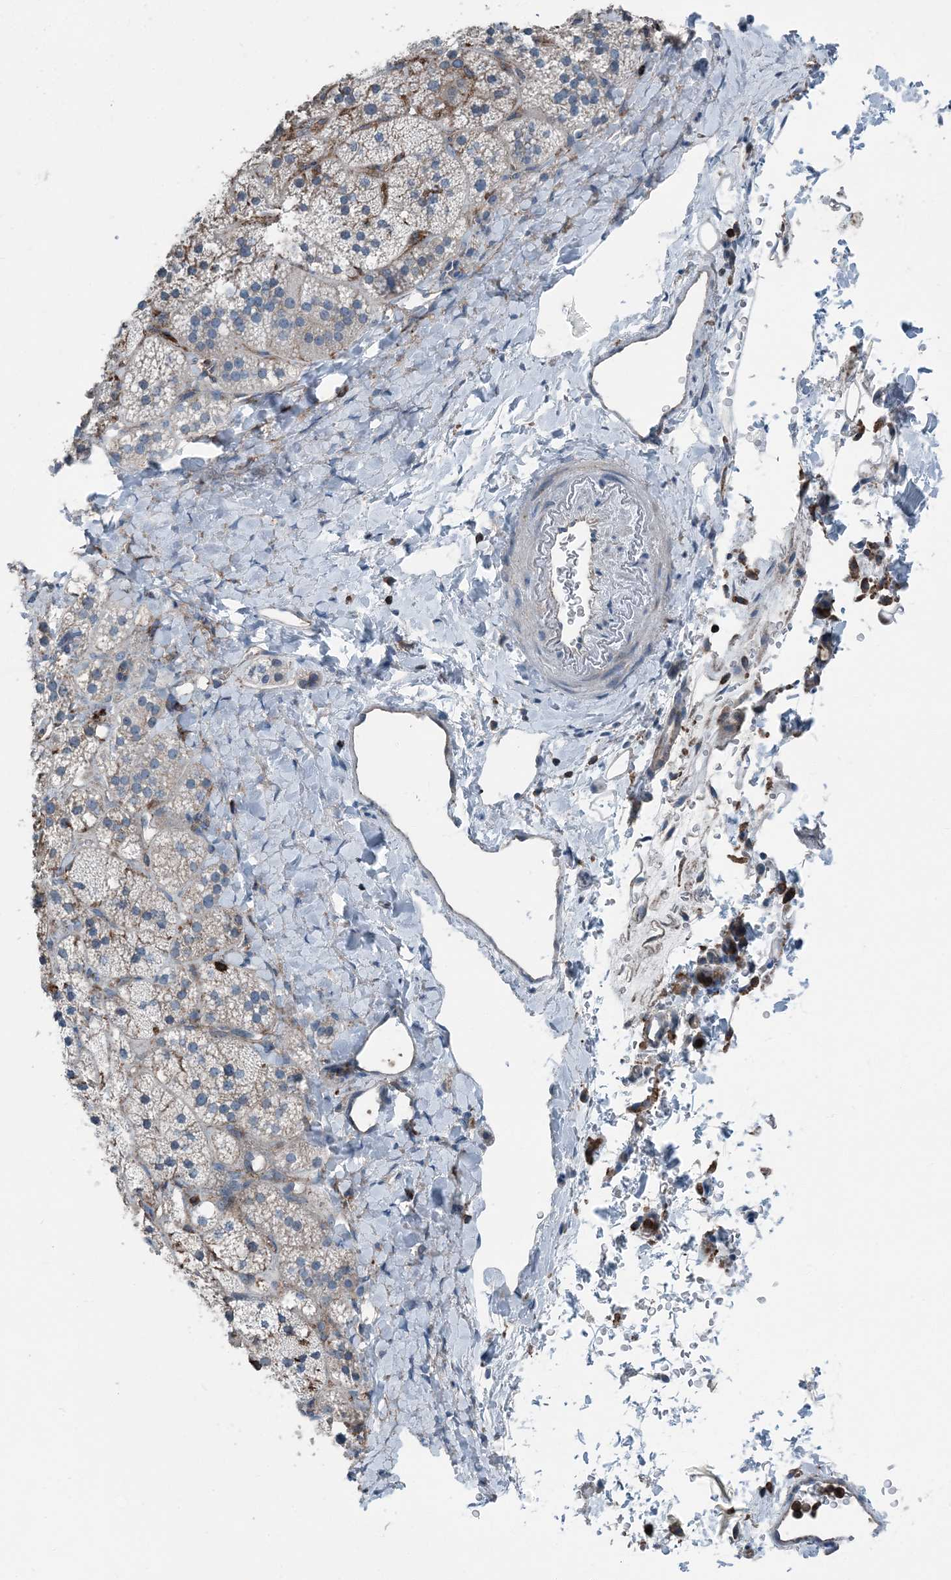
{"staining": {"intensity": "moderate", "quantity": "<25%", "location": "cytoplasmic/membranous"}, "tissue": "adrenal gland", "cell_type": "Glandular cells", "image_type": "normal", "snomed": [{"axis": "morphology", "description": "Normal tissue, NOS"}, {"axis": "topography", "description": "Adrenal gland"}], "caption": "Protein staining by immunohistochemistry exhibits moderate cytoplasmic/membranous staining in approximately <25% of glandular cells in benign adrenal gland.", "gene": "CFL1", "patient": {"sex": "male", "age": 61}}